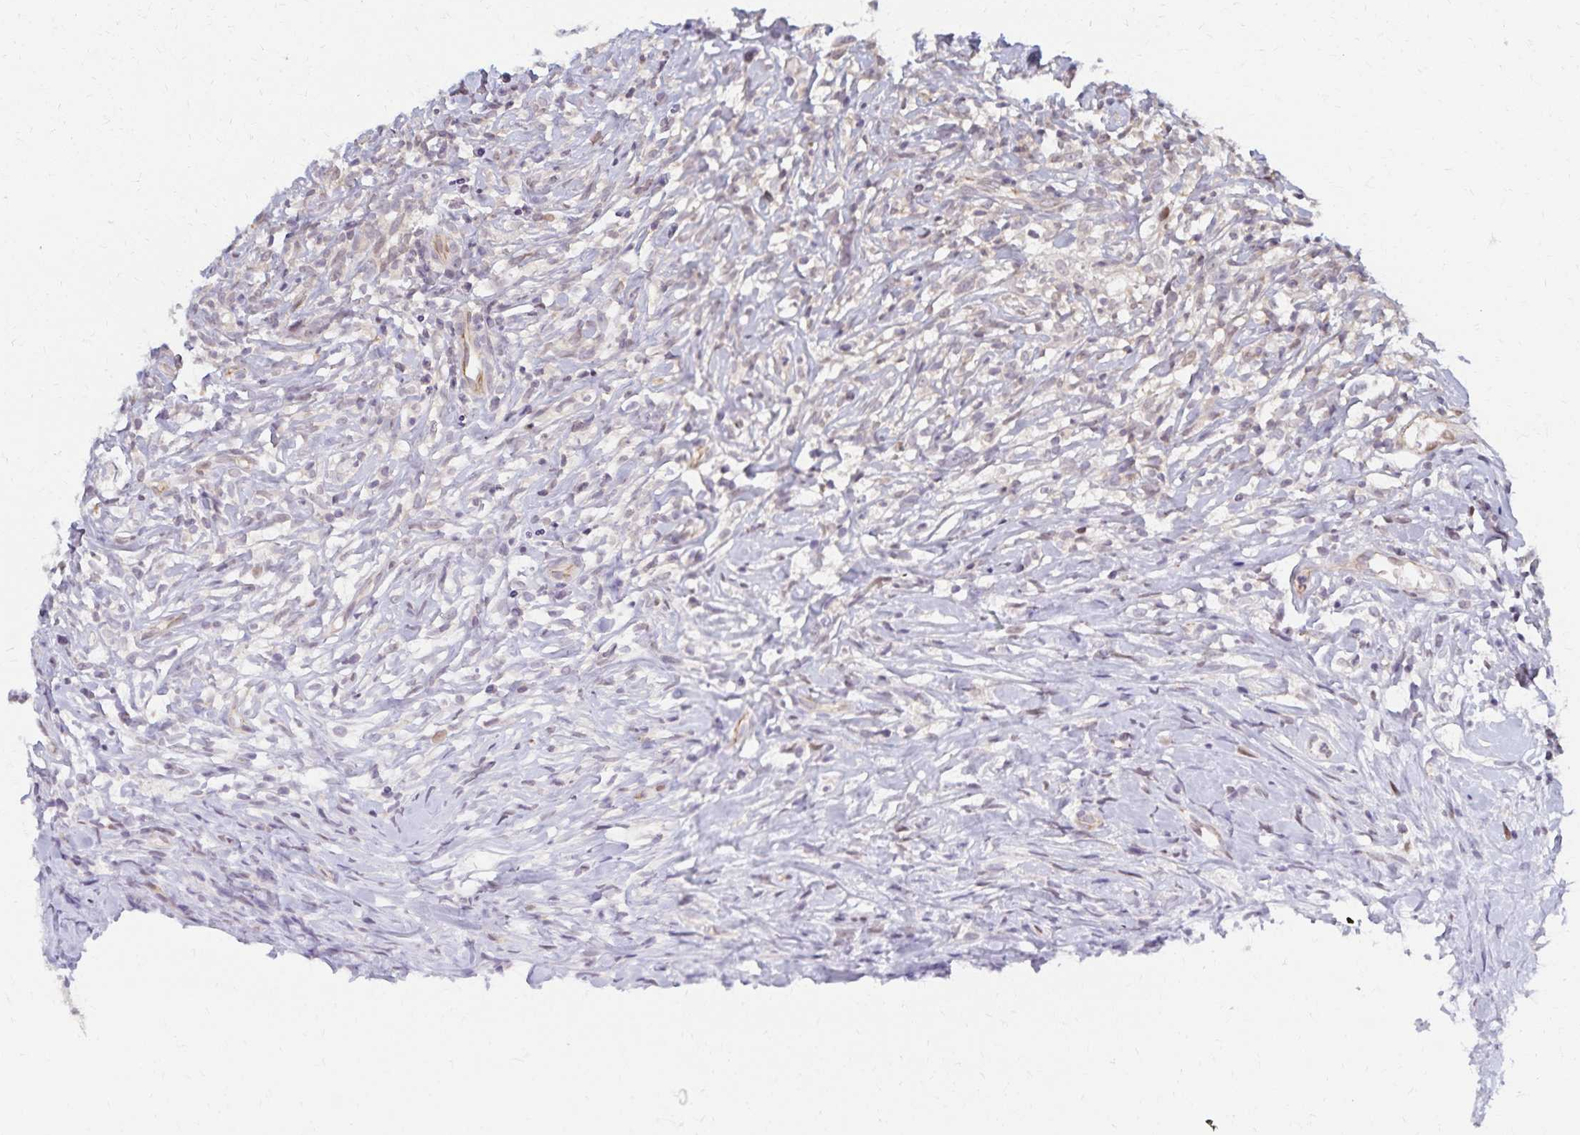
{"staining": {"intensity": "negative", "quantity": "none", "location": "none"}, "tissue": "lymphoma", "cell_type": "Tumor cells", "image_type": "cancer", "snomed": [{"axis": "morphology", "description": "Hodgkin's disease, NOS"}, {"axis": "topography", "description": "No Tissue"}], "caption": "DAB immunohistochemical staining of human lymphoma reveals no significant expression in tumor cells. The staining was performed using DAB to visualize the protein expression in brown, while the nuclei were stained in blue with hematoxylin (Magnification: 20x).", "gene": "RAB9B", "patient": {"sex": "female", "age": 21}}